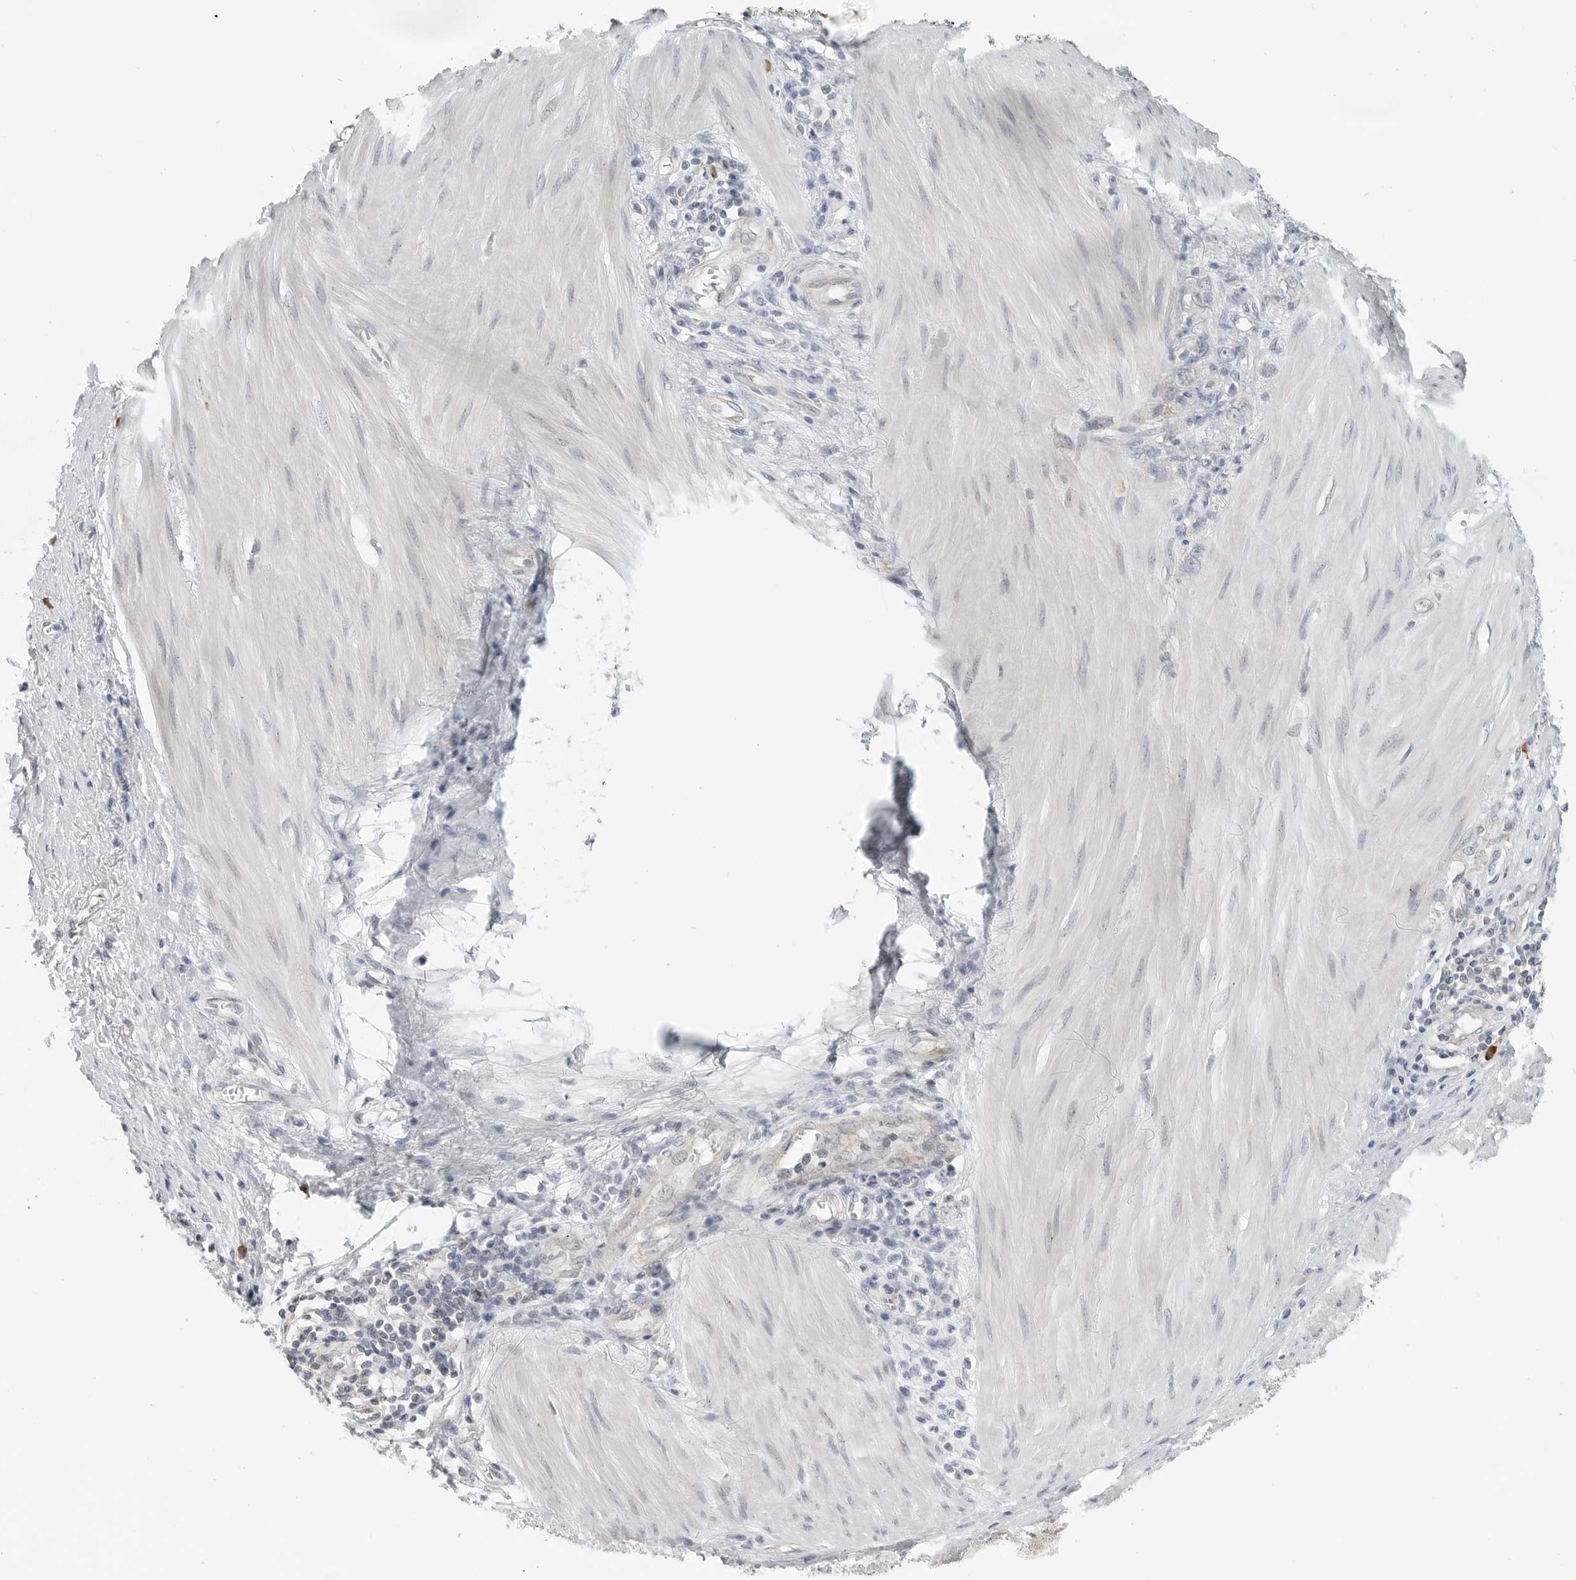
{"staining": {"intensity": "weak", "quantity": "25%-75%", "location": "cytoplasmic/membranous"}, "tissue": "stomach cancer", "cell_type": "Tumor cells", "image_type": "cancer", "snomed": [{"axis": "morphology", "description": "Adenocarcinoma, NOS"}, {"axis": "topography", "description": "Stomach"}], "caption": "Human stomach cancer (adenocarcinoma) stained with a brown dye displays weak cytoplasmic/membranous positive staining in approximately 25%-75% of tumor cells.", "gene": "IL12RB2", "patient": {"sex": "female", "age": 76}}